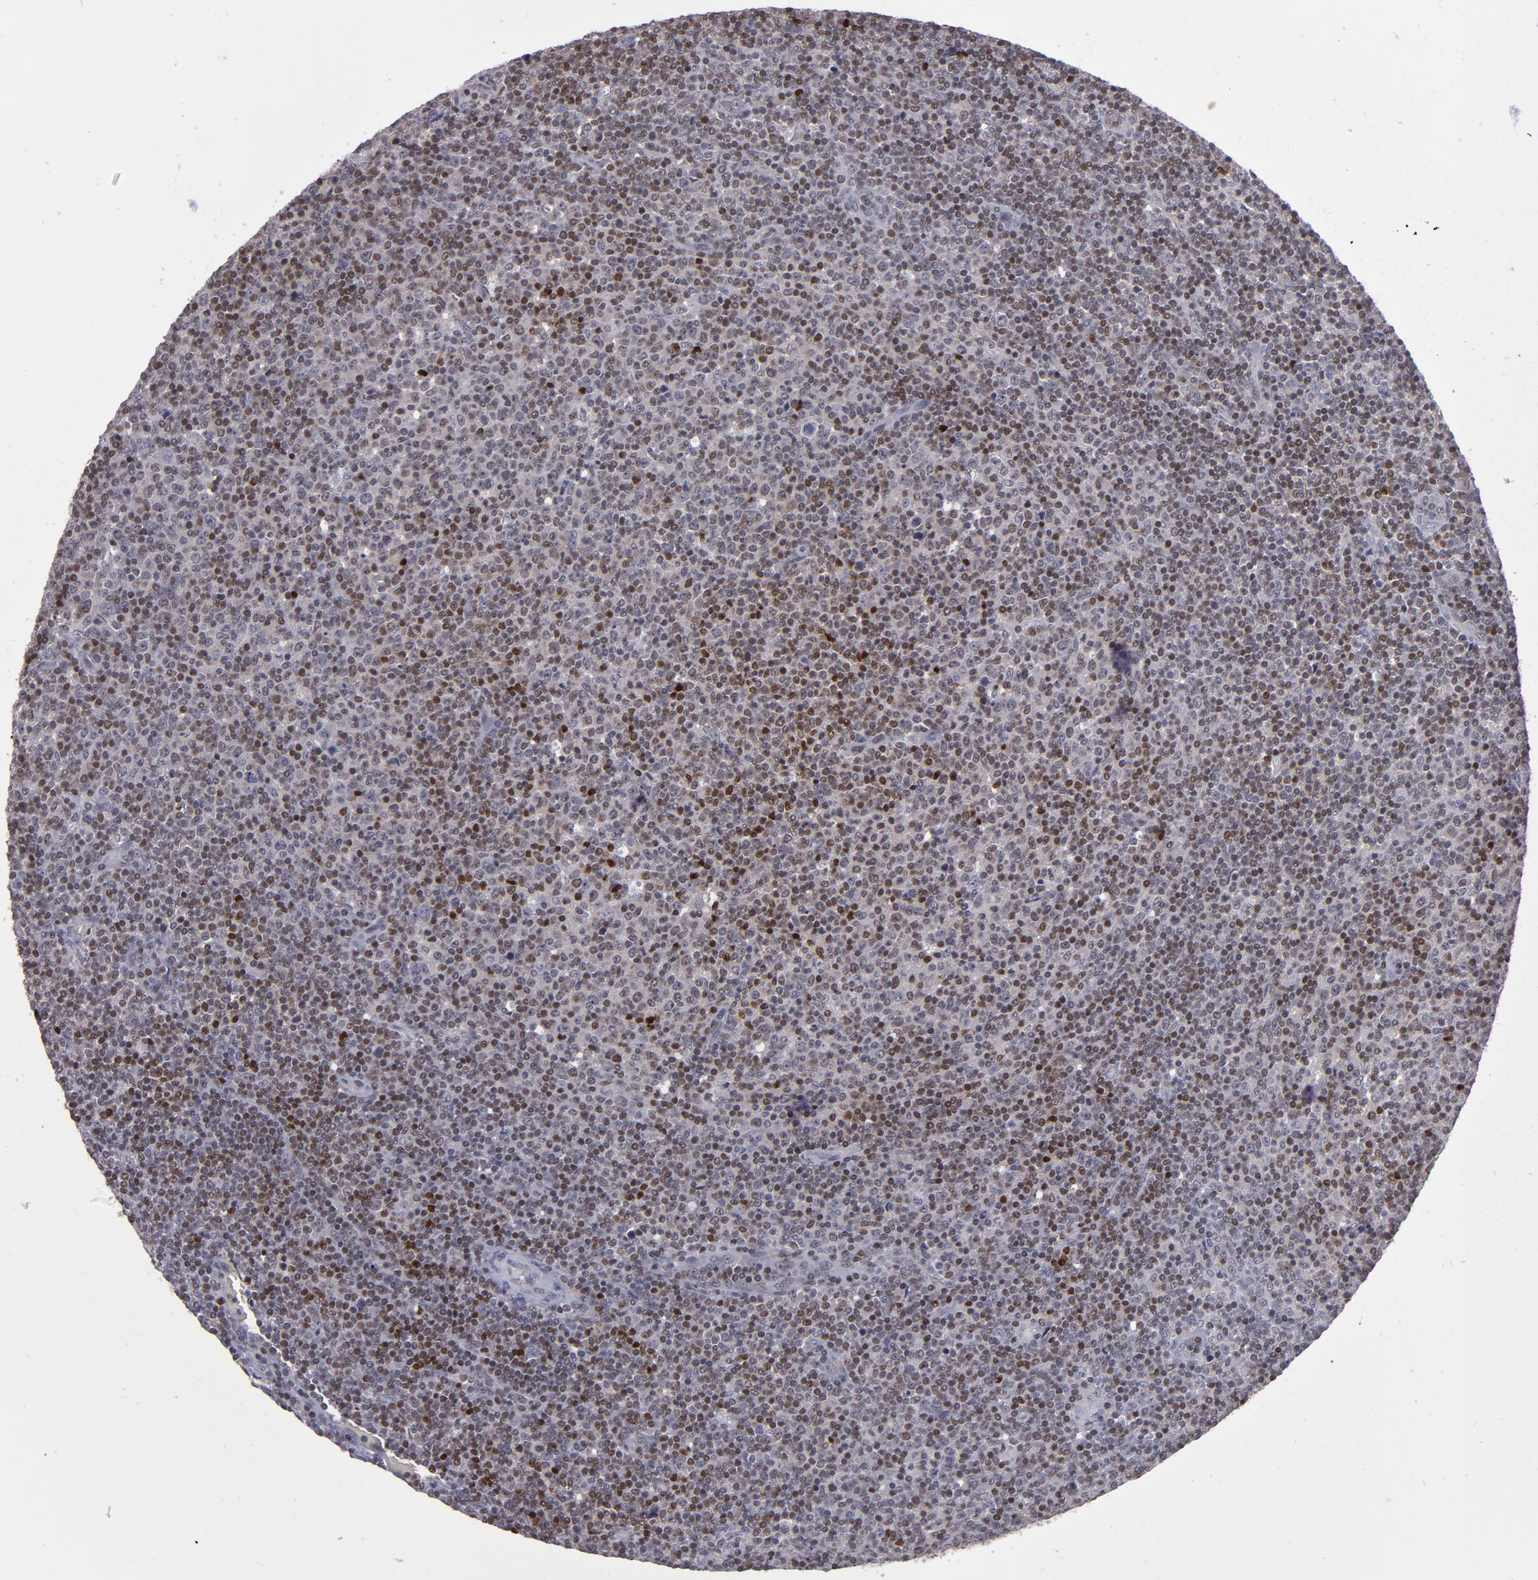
{"staining": {"intensity": "strong", "quantity": "25%-75%", "location": "cytoplasmic/membranous,nuclear"}, "tissue": "lymphoma", "cell_type": "Tumor cells", "image_type": "cancer", "snomed": [{"axis": "morphology", "description": "Malignant lymphoma, non-Hodgkin's type, Low grade"}, {"axis": "topography", "description": "Lymph node"}], "caption": "Approximately 25%-75% of tumor cells in malignant lymphoma, non-Hodgkin's type (low-grade) reveal strong cytoplasmic/membranous and nuclear protein expression as visualized by brown immunohistochemical staining.", "gene": "MGMT", "patient": {"sex": "male", "age": 70}}